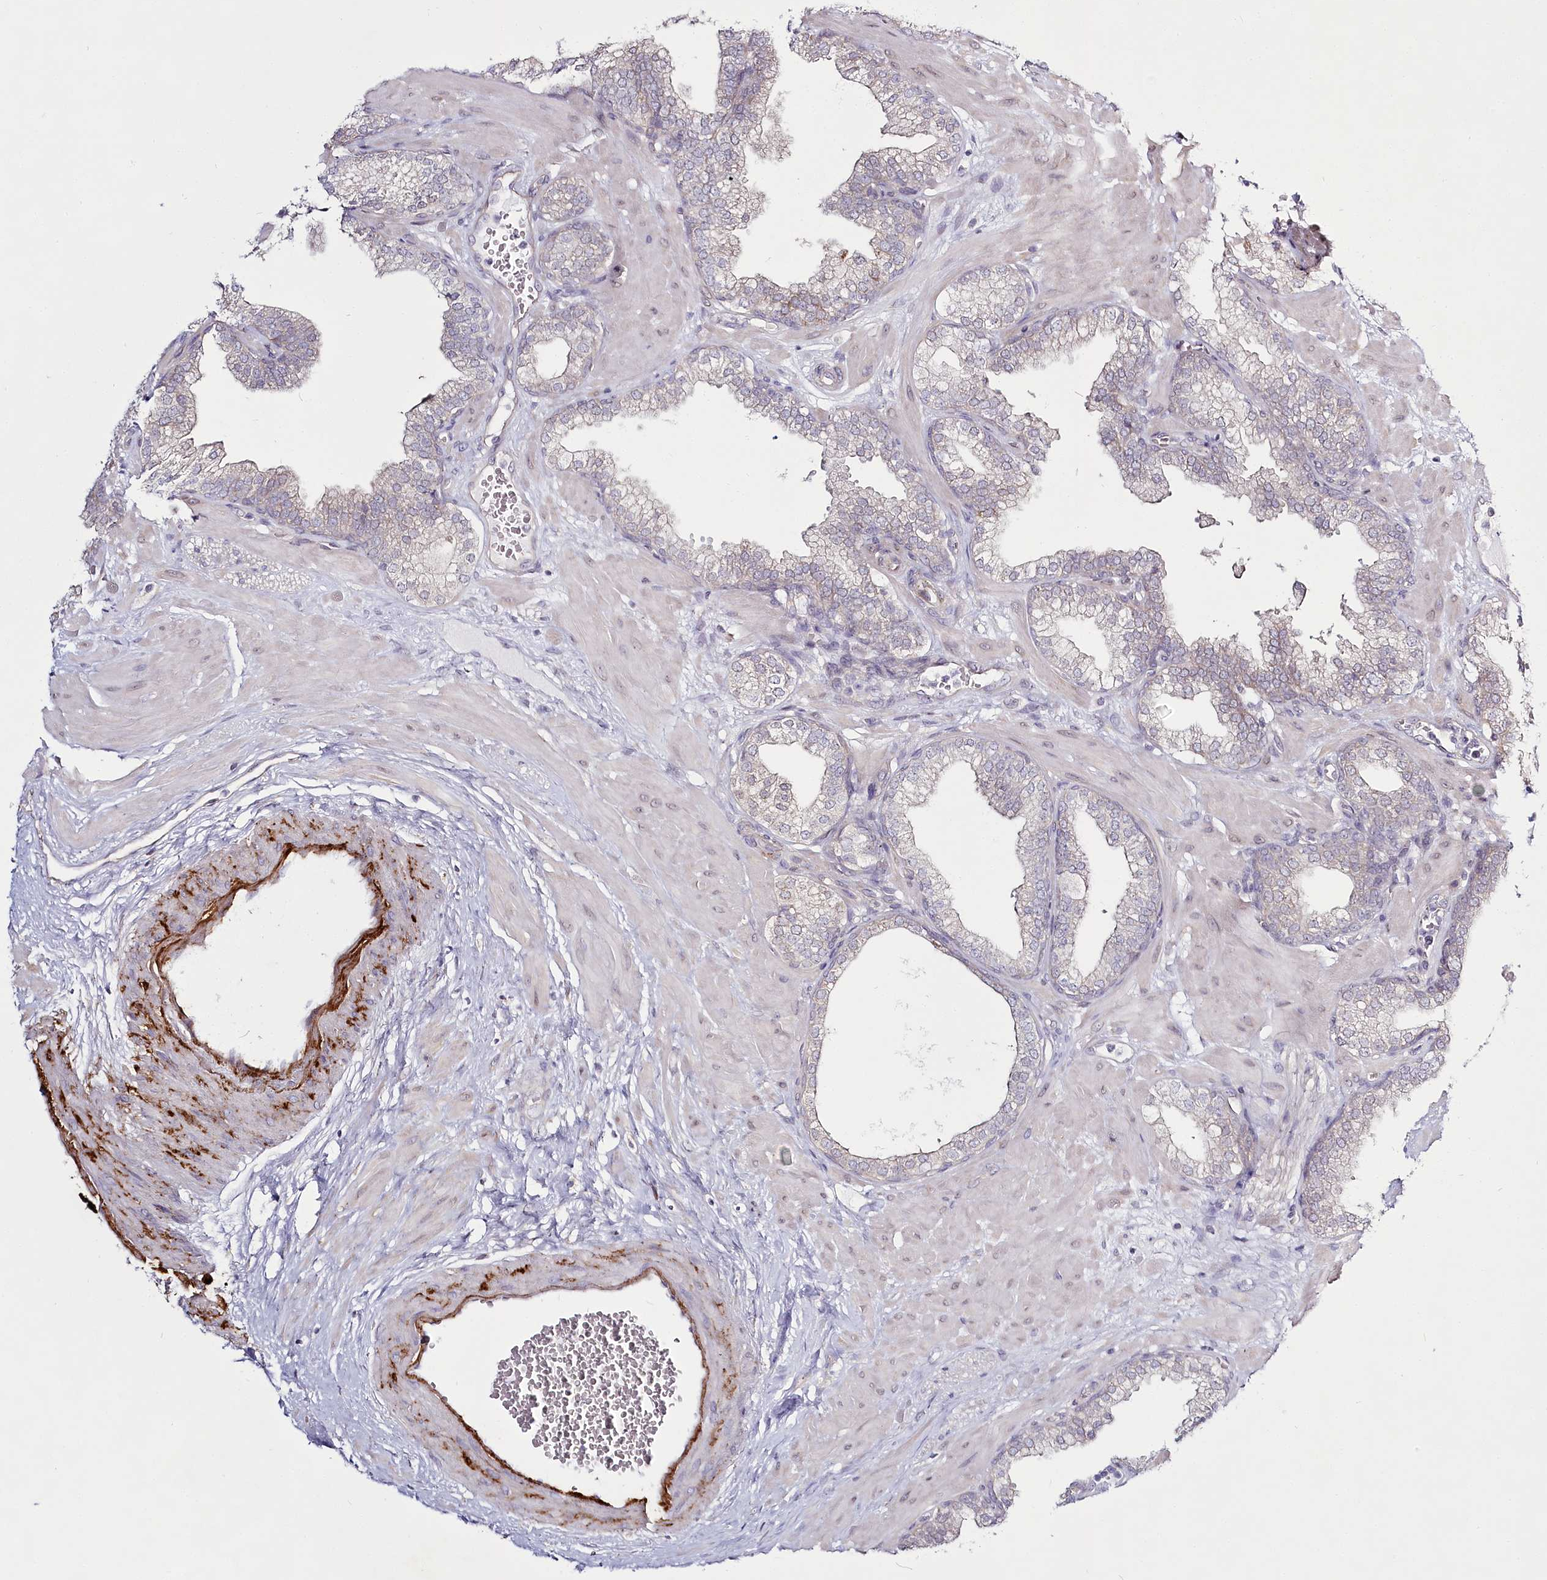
{"staining": {"intensity": "negative", "quantity": "none", "location": "none"}, "tissue": "prostate", "cell_type": "Glandular cells", "image_type": "normal", "snomed": [{"axis": "morphology", "description": "Normal tissue, NOS"}, {"axis": "morphology", "description": "Urothelial carcinoma, Low grade"}, {"axis": "topography", "description": "Urinary bladder"}, {"axis": "topography", "description": "Prostate"}], "caption": "The photomicrograph exhibits no staining of glandular cells in benign prostate.", "gene": "SPINK13", "patient": {"sex": "male", "age": 60}}